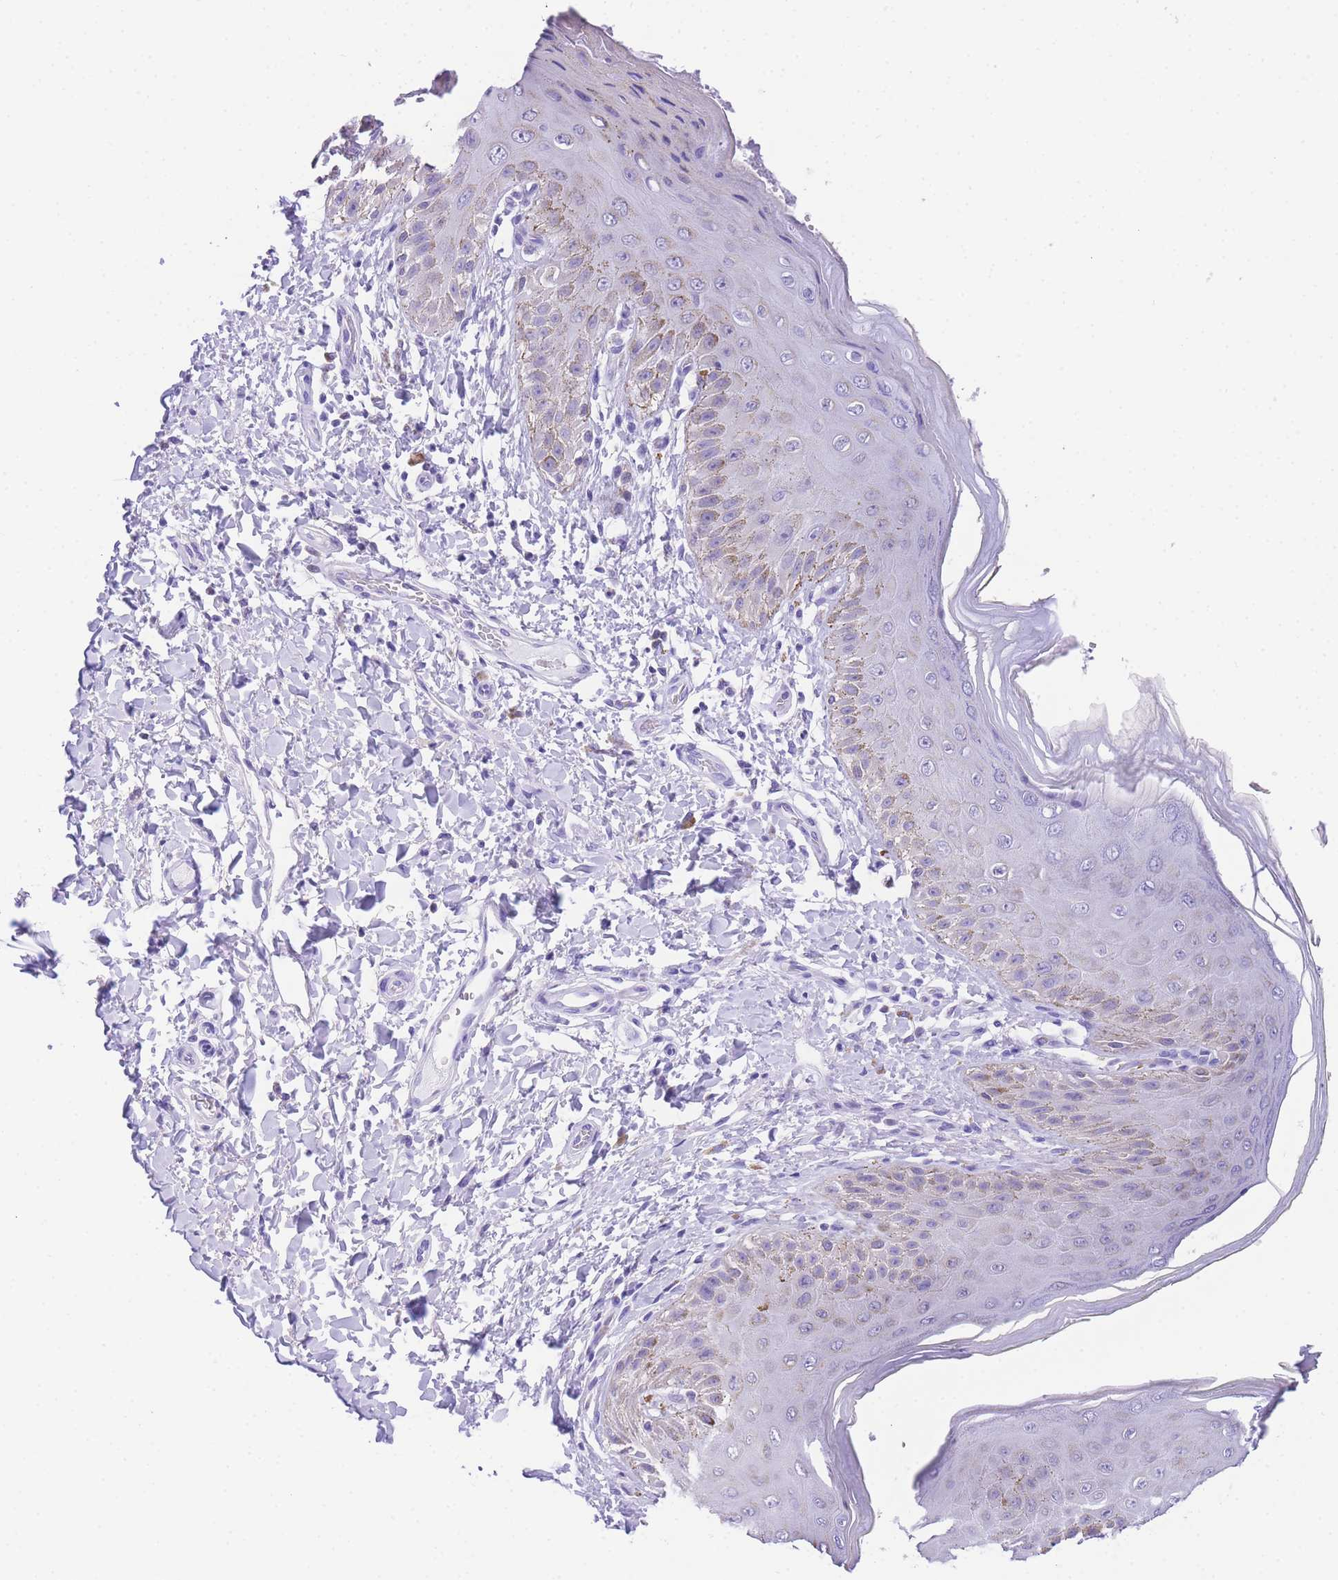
{"staining": {"intensity": "moderate", "quantity": "25%-75%", "location": "cytoplasmic/membranous"}, "tissue": "skin", "cell_type": "Epidermal cells", "image_type": "normal", "snomed": [{"axis": "morphology", "description": "Normal tissue, NOS"}, {"axis": "topography", "description": "Anal"}], "caption": "IHC staining of unremarkable skin, which displays medium levels of moderate cytoplasmic/membranous staining in approximately 25%-75% of epidermal cells indicating moderate cytoplasmic/membranous protein staining. The staining was performed using DAB (3,3'-diaminobenzidine) (brown) for protein detection and nuclei were counterstained in hematoxylin (blue).", "gene": "NKD2", "patient": {"sex": "male", "age": 44}}